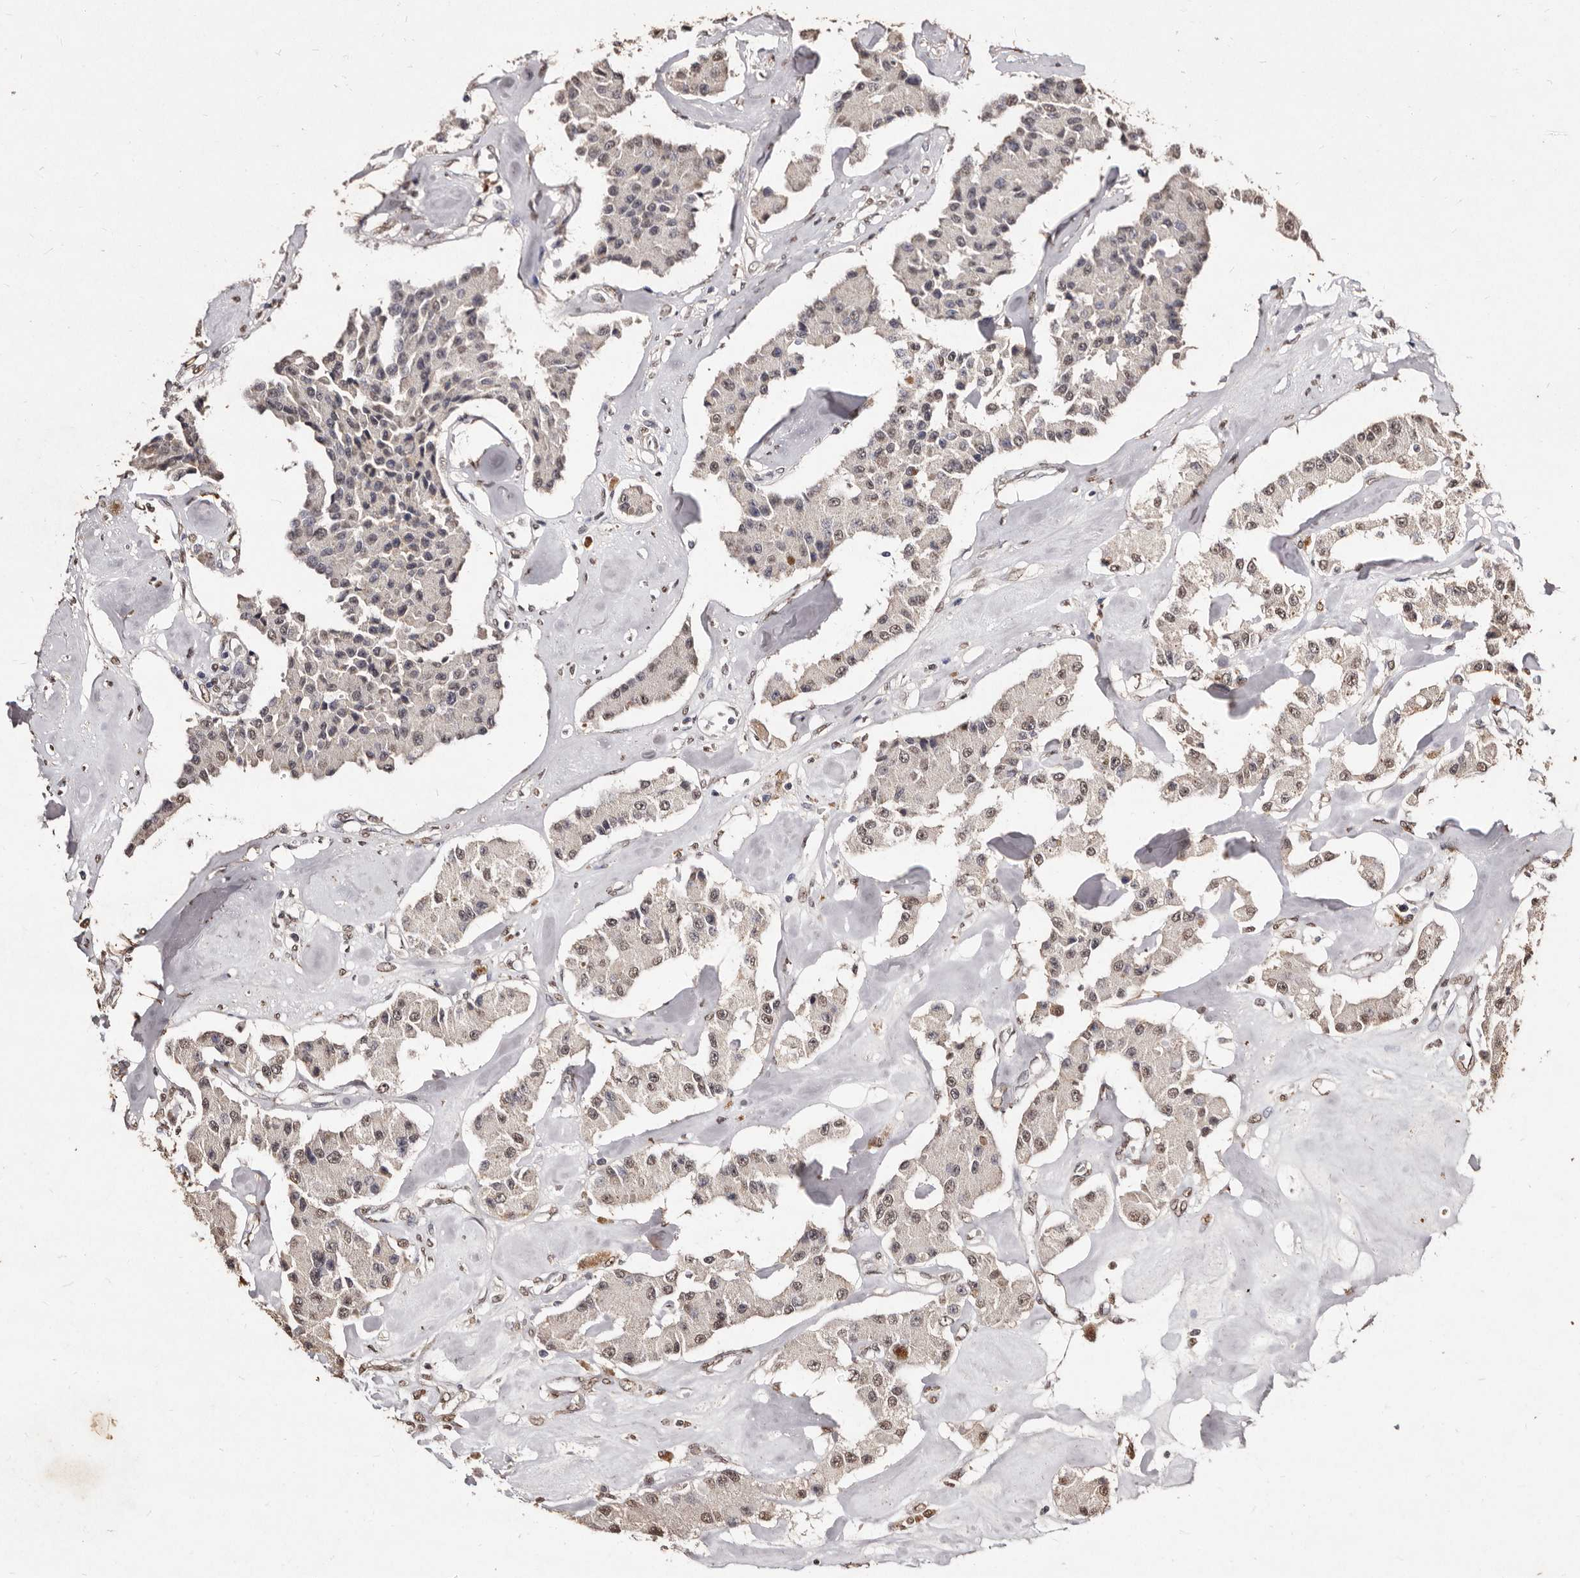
{"staining": {"intensity": "moderate", "quantity": ">75%", "location": "nuclear"}, "tissue": "carcinoid", "cell_type": "Tumor cells", "image_type": "cancer", "snomed": [{"axis": "morphology", "description": "Carcinoid, malignant, NOS"}, {"axis": "topography", "description": "Pancreas"}], "caption": "Protein expression analysis of human carcinoid reveals moderate nuclear staining in approximately >75% of tumor cells.", "gene": "ERBB4", "patient": {"sex": "male", "age": 41}}